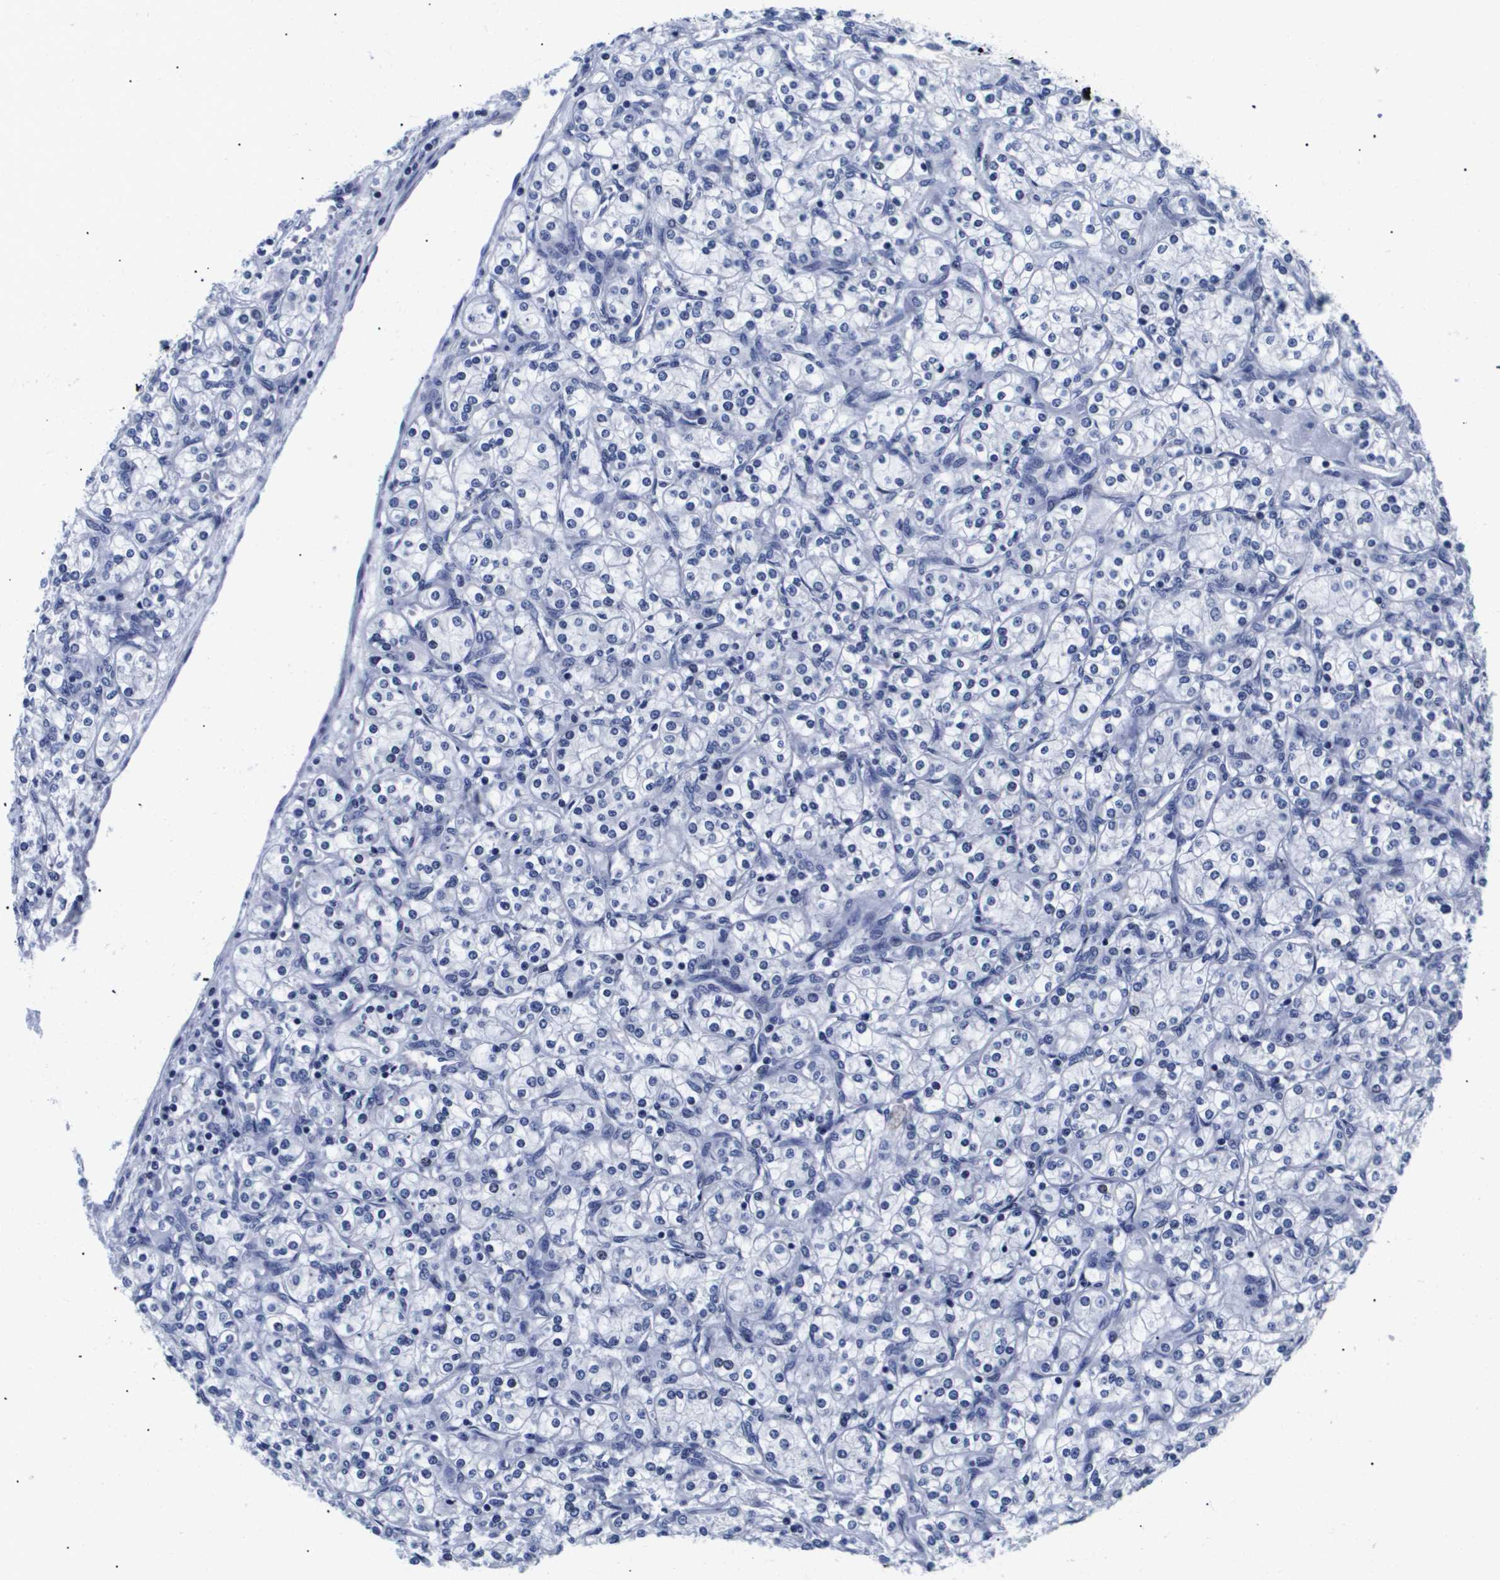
{"staining": {"intensity": "negative", "quantity": "none", "location": "none"}, "tissue": "renal cancer", "cell_type": "Tumor cells", "image_type": "cancer", "snomed": [{"axis": "morphology", "description": "Adenocarcinoma, NOS"}, {"axis": "topography", "description": "Kidney"}], "caption": "This histopathology image is of renal cancer (adenocarcinoma) stained with immunohistochemistry (IHC) to label a protein in brown with the nuclei are counter-stained blue. There is no staining in tumor cells.", "gene": "ATP6V0A4", "patient": {"sex": "male", "age": 77}}